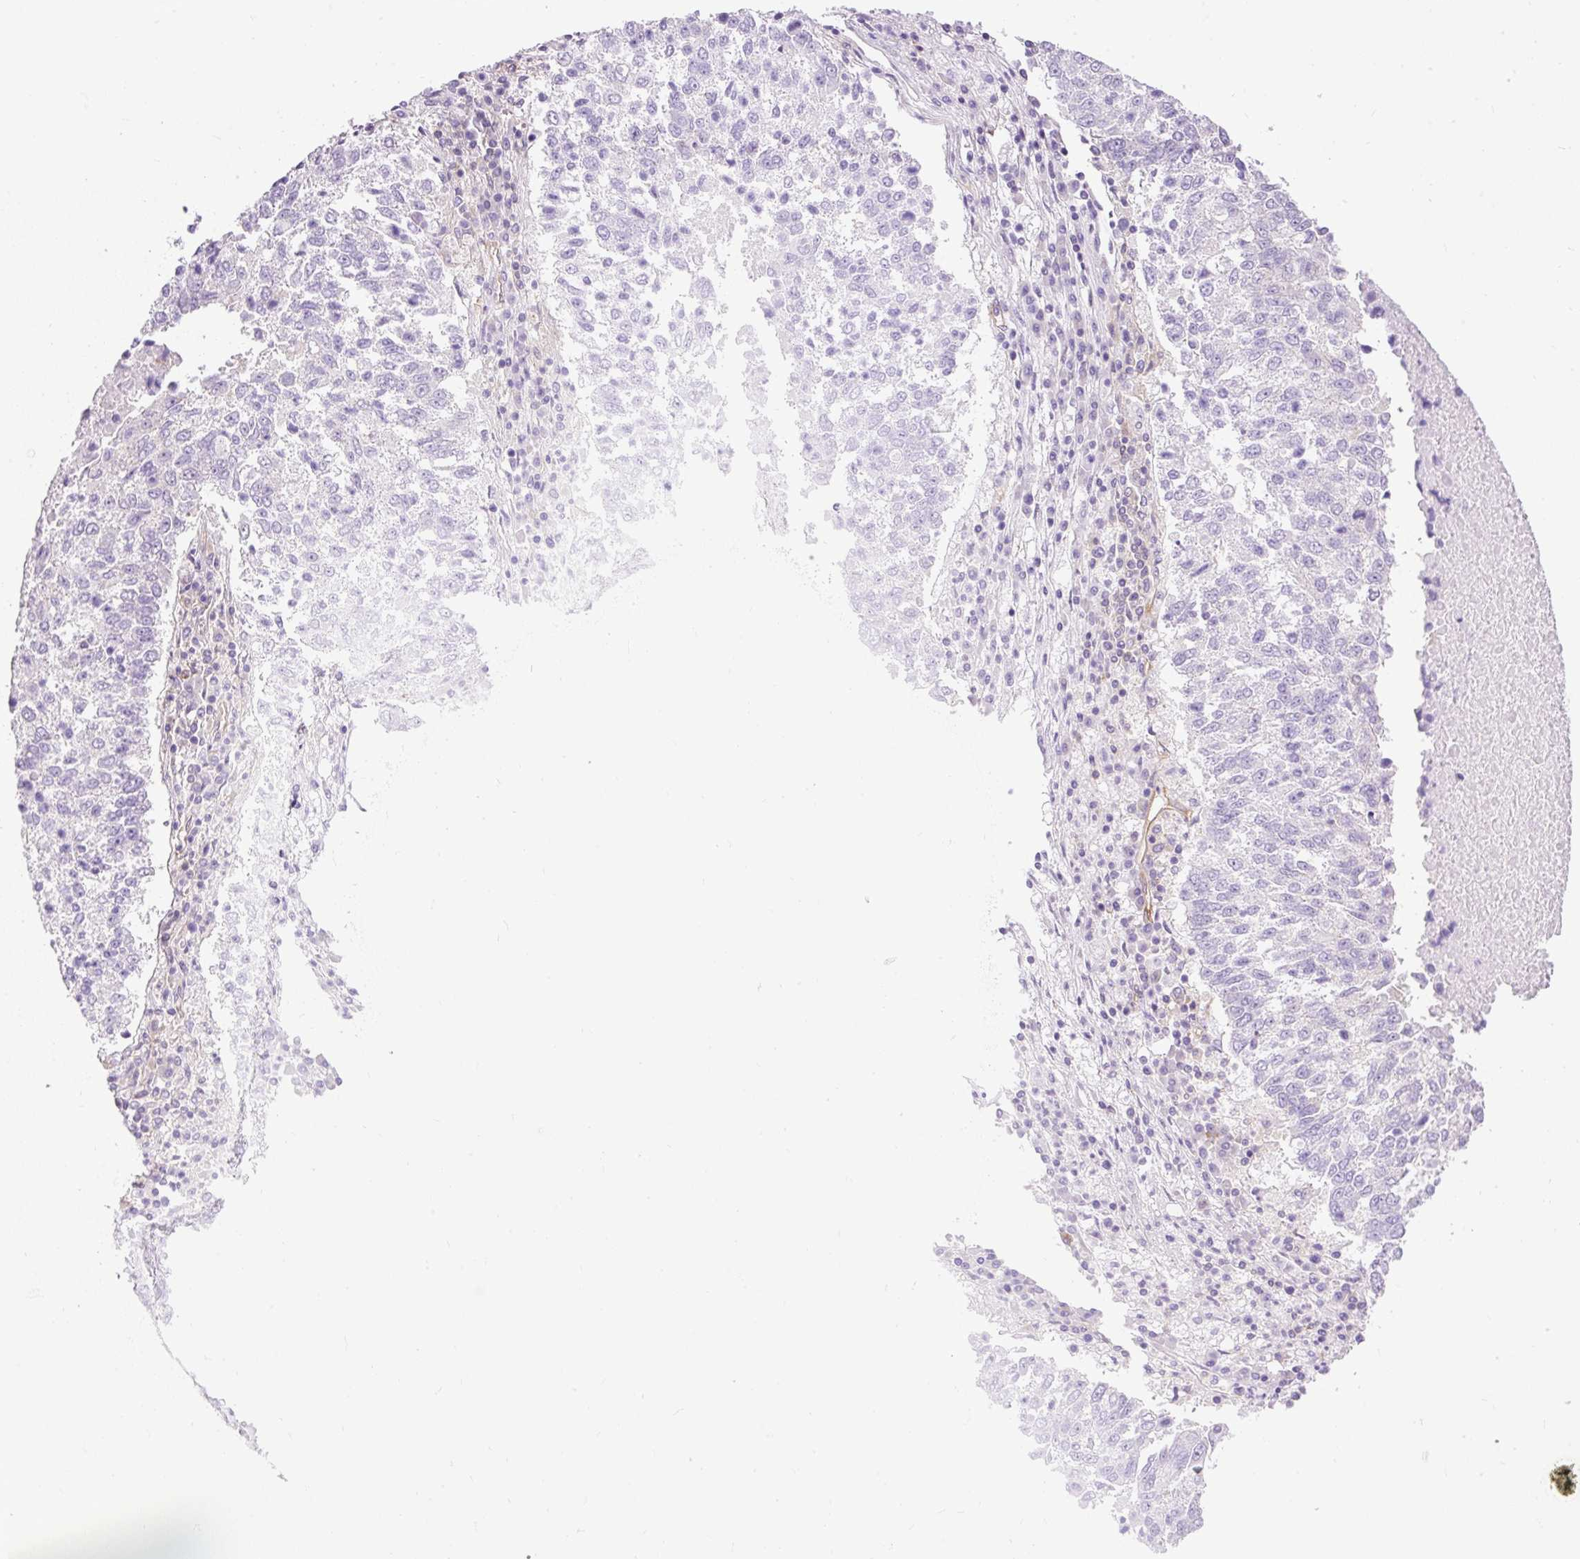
{"staining": {"intensity": "negative", "quantity": "none", "location": "none"}, "tissue": "lung cancer", "cell_type": "Tumor cells", "image_type": "cancer", "snomed": [{"axis": "morphology", "description": "Squamous cell carcinoma, NOS"}, {"axis": "topography", "description": "Lung"}], "caption": "This is an IHC image of squamous cell carcinoma (lung). There is no expression in tumor cells.", "gene": "MAP1S", "patient": {"sex": "male", "age": 73}}